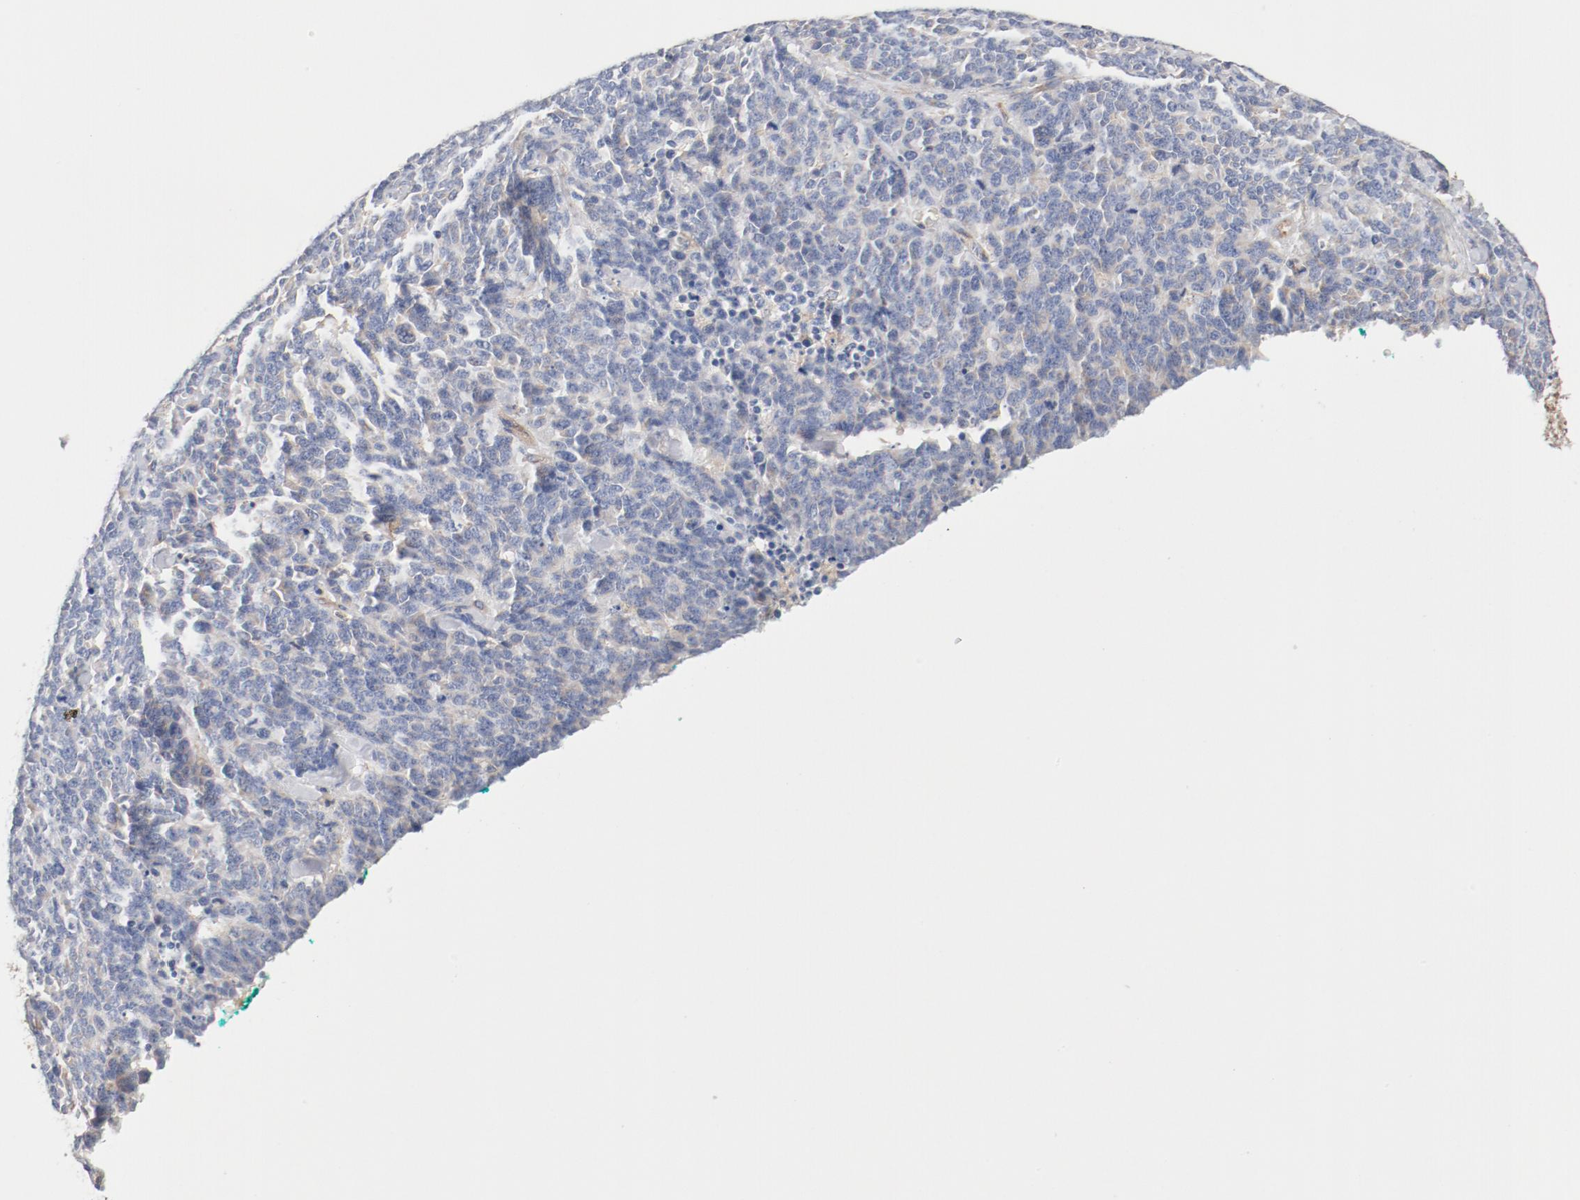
{"staining": {"intensity": "negative", "quantity": "none", "location": "none"}, "tissue": "lung cancer", "cell_type": "Tumor cells", "image_type": "cancer", "snomed": [{"axis": "morphology", "description": "Neoplasm, malignant, NOS"}, {"axis": "topography", "description": "Lung"}], "caption": "Immunohistochemical staining of lung cancer (malignant neoplasm) exhibits no significant positivity in tumor cells.", "gene": "ILK", "patient": {"sex": "female", "age": 58}}